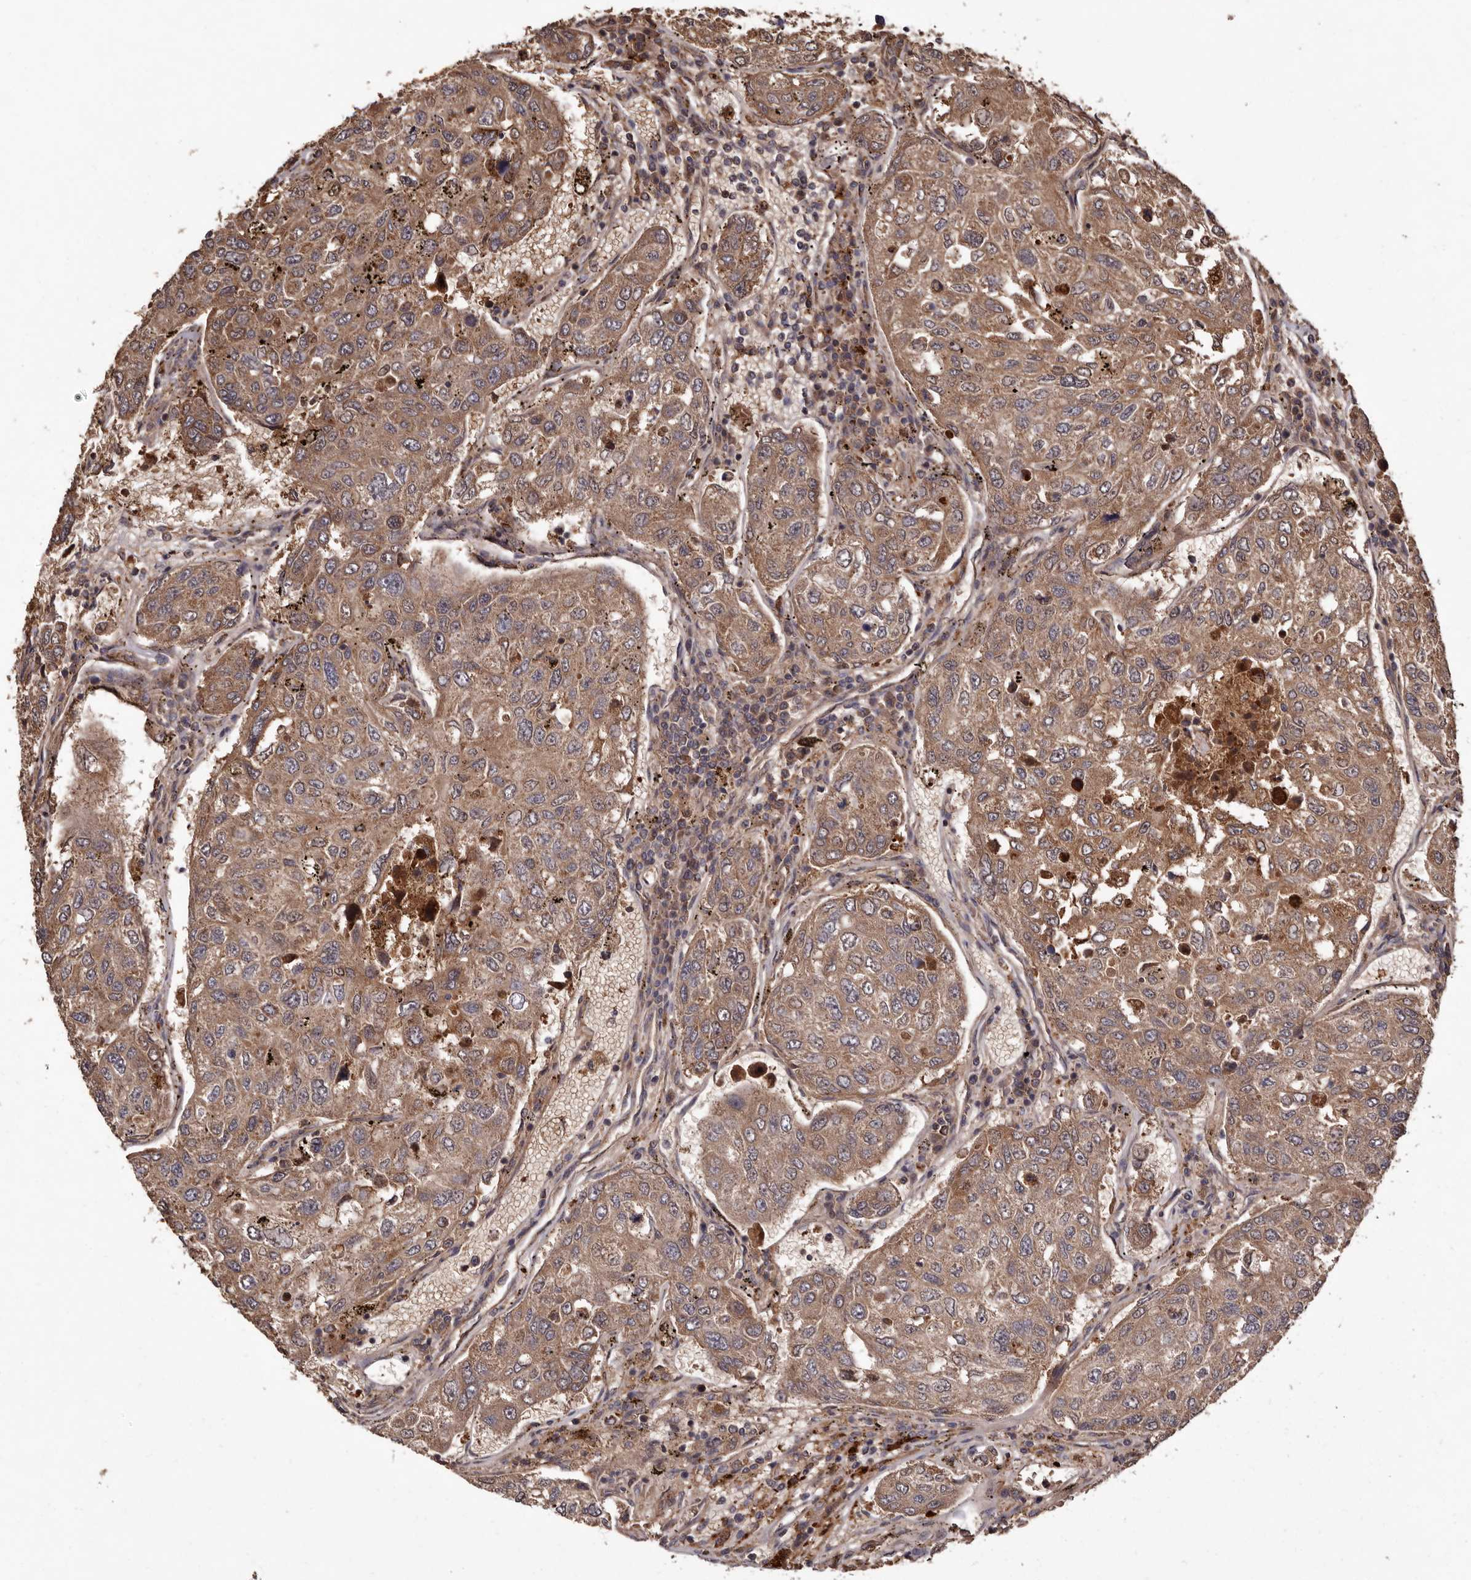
{"staining": {"intensity": "moderate", "quantity": ">75%", "location": "cytoplasmic/membranous"}, "tissue": "urothelial cancer", "cell_type": "Tumor cells", "image_type": "cancer", "snomed": [{"axis": "morphology", "description": "Urothelial carcinoma, High grade"}, {"axis": "topography", "description": "Lymph node"}, {"axis": "topography", "description": "Urinary bladder"}], "caption": "This photomicrograph demonstrates urothelial cancer stained with IHC to label a protein in brown. The cytoplasmic/membranous of tumor cells show moderate positivity for the protein. Nuclei are counter-stained blue.", "gene": "GOT1L1", "patient": {"sex": "male", "age": 51}}